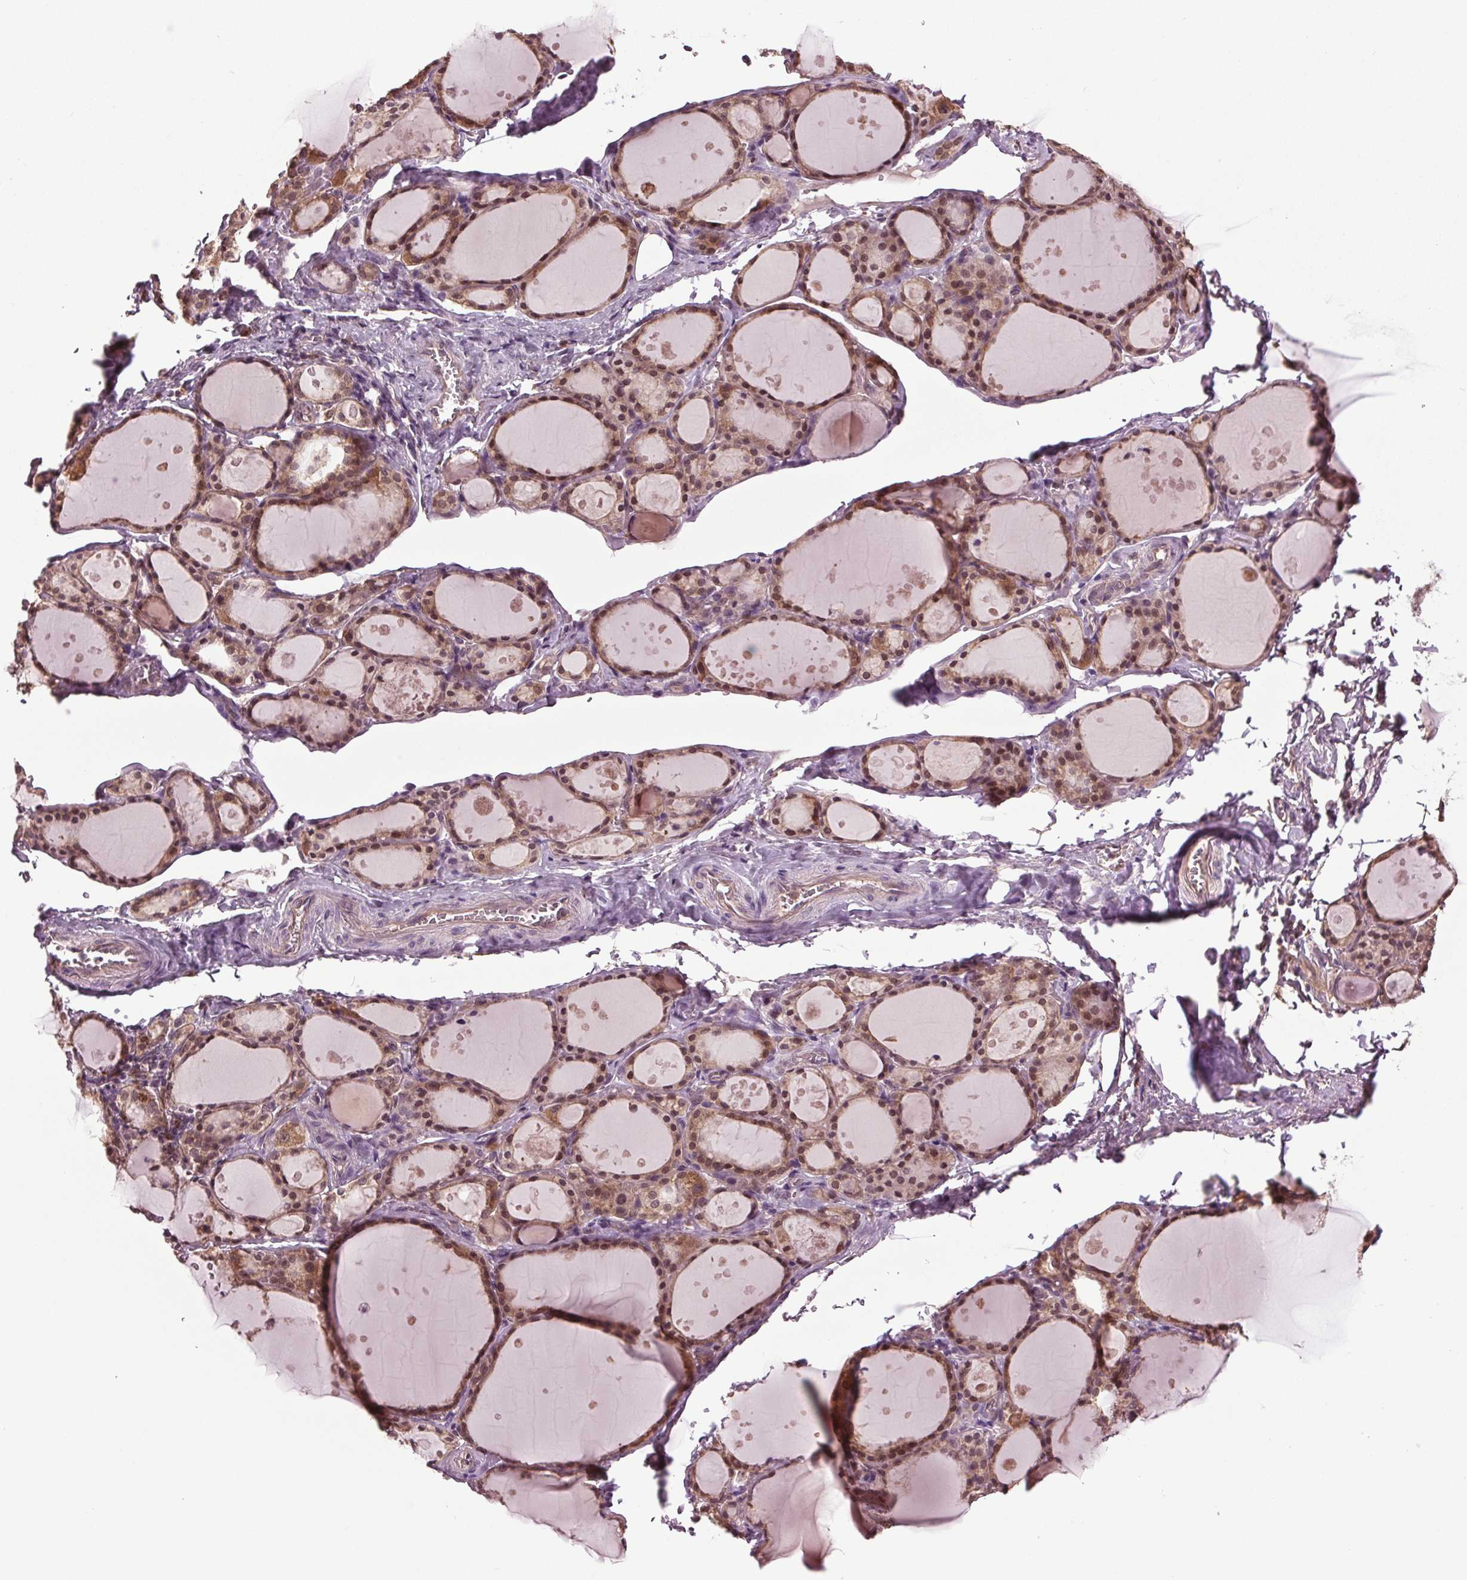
{"staining": {"intensity": "moderate", "quantity": ">75%", "location": "cytoplasmic/membranous"}, "tissue": "thyroid gland", "cell_type": "Glandular cells", "image_type": "normal", "snomed": [{"axis": "morphology", "description": "Normal tissue, NOS"}, {"axis": "topography", "description": "Thyroid gland"}], "caption": "Protein staining by immunohistochemistry (IHC) reveals moderate cytoplasmic/membranous expression in about >75% of glandular cells in benign thyroid gland.", "gene": "RNPEP", "patient": {"sex": "male", "age": 68}}